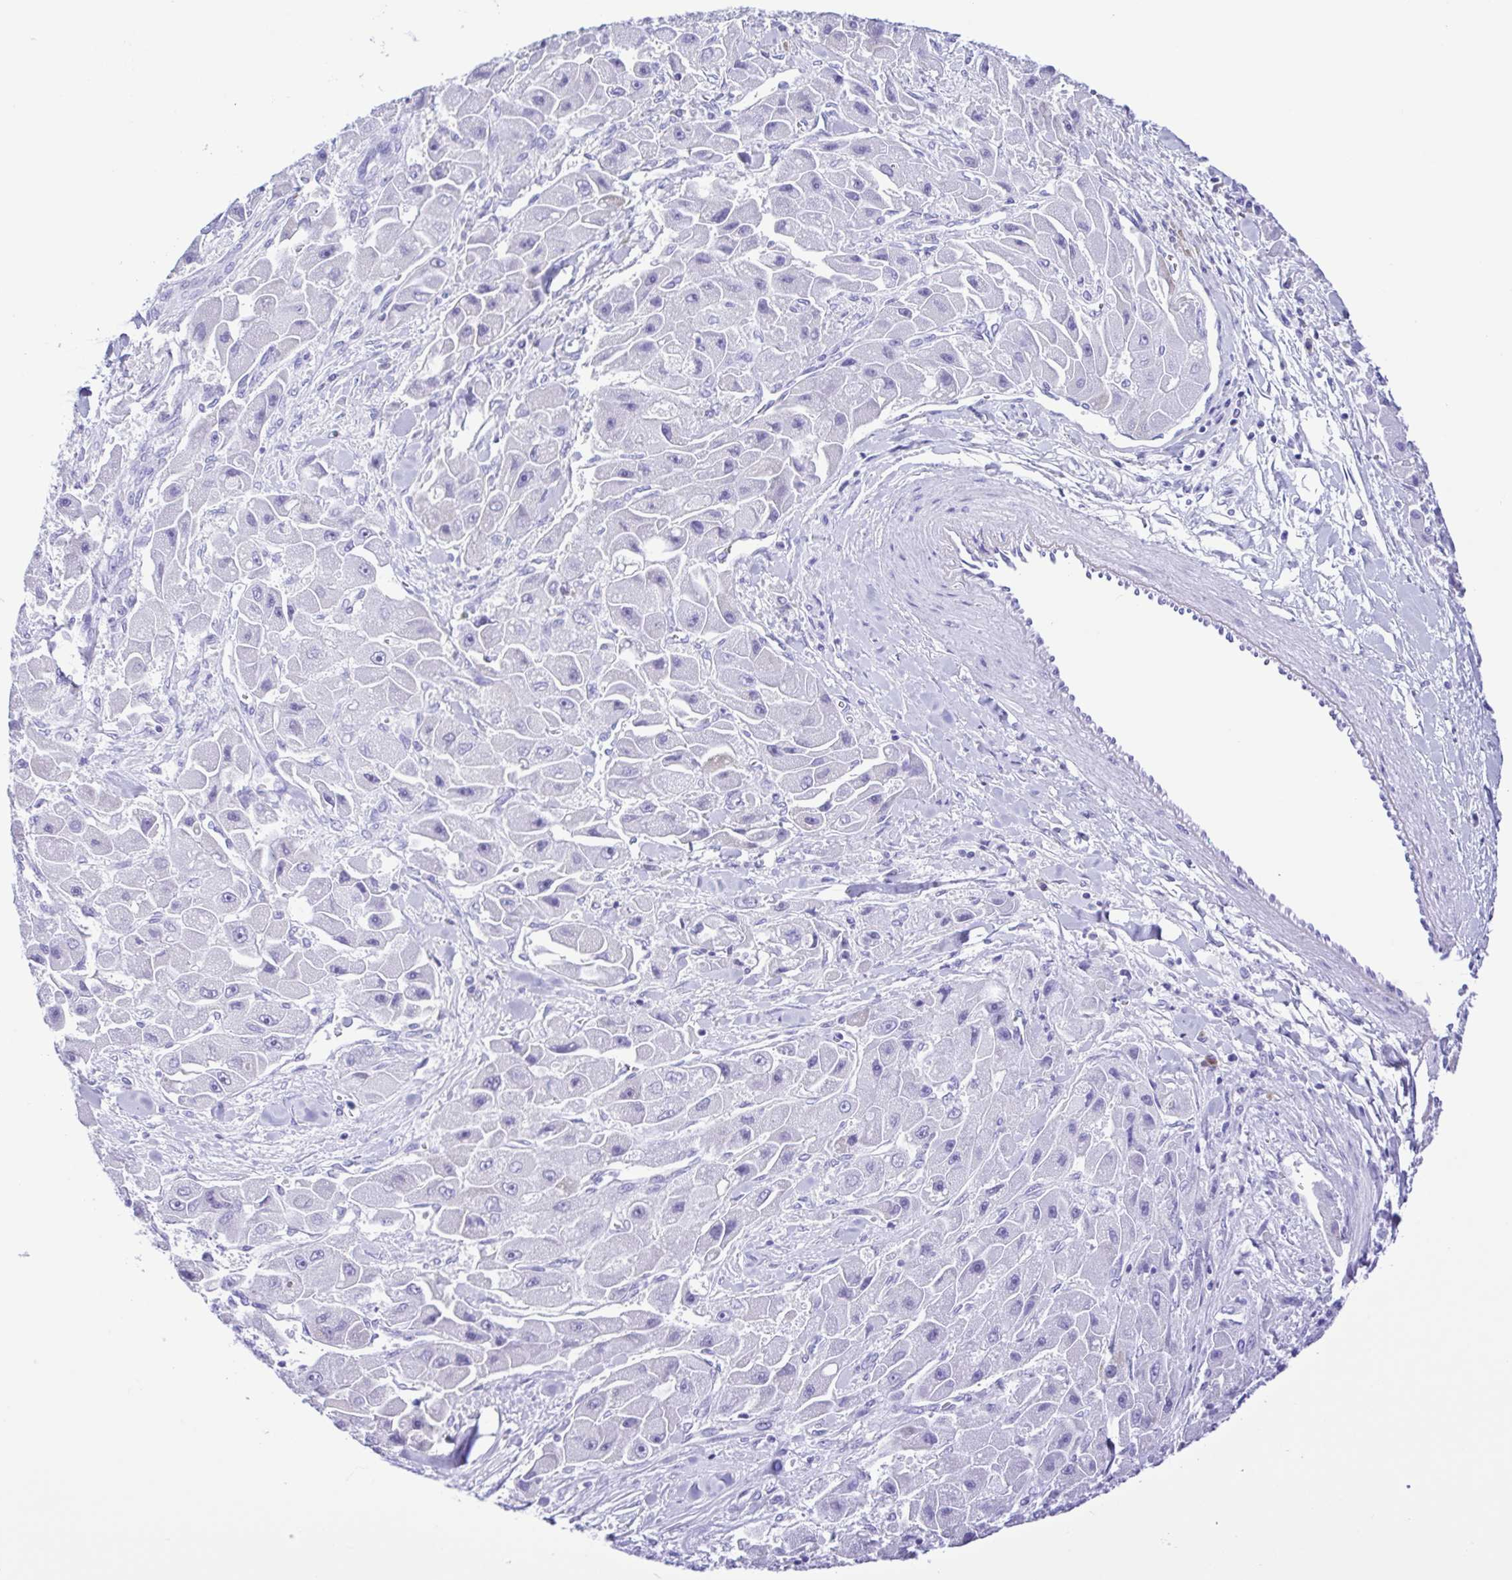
{"staining": {"intensity": "negative", "quantity": "none", "location": "none"}, "tissue": "liver cancer", "cell_type": "Tumor cells", "image_type": "cancer", "snomed": [{"axis": "morphology", "description": "Carcinoma, Hepatocellular, NOS"}, {"axis": "topography", "description": "Liver"}], "caption": "Tumor cells show no significant staining in liver hepatocellular carcinoma. The staining is performed using DAB brown chromogen with nuclei counter-stained in using hematoxylin.", "gene": "GPR17", "patient": {"sex": "male", "age": 24}}